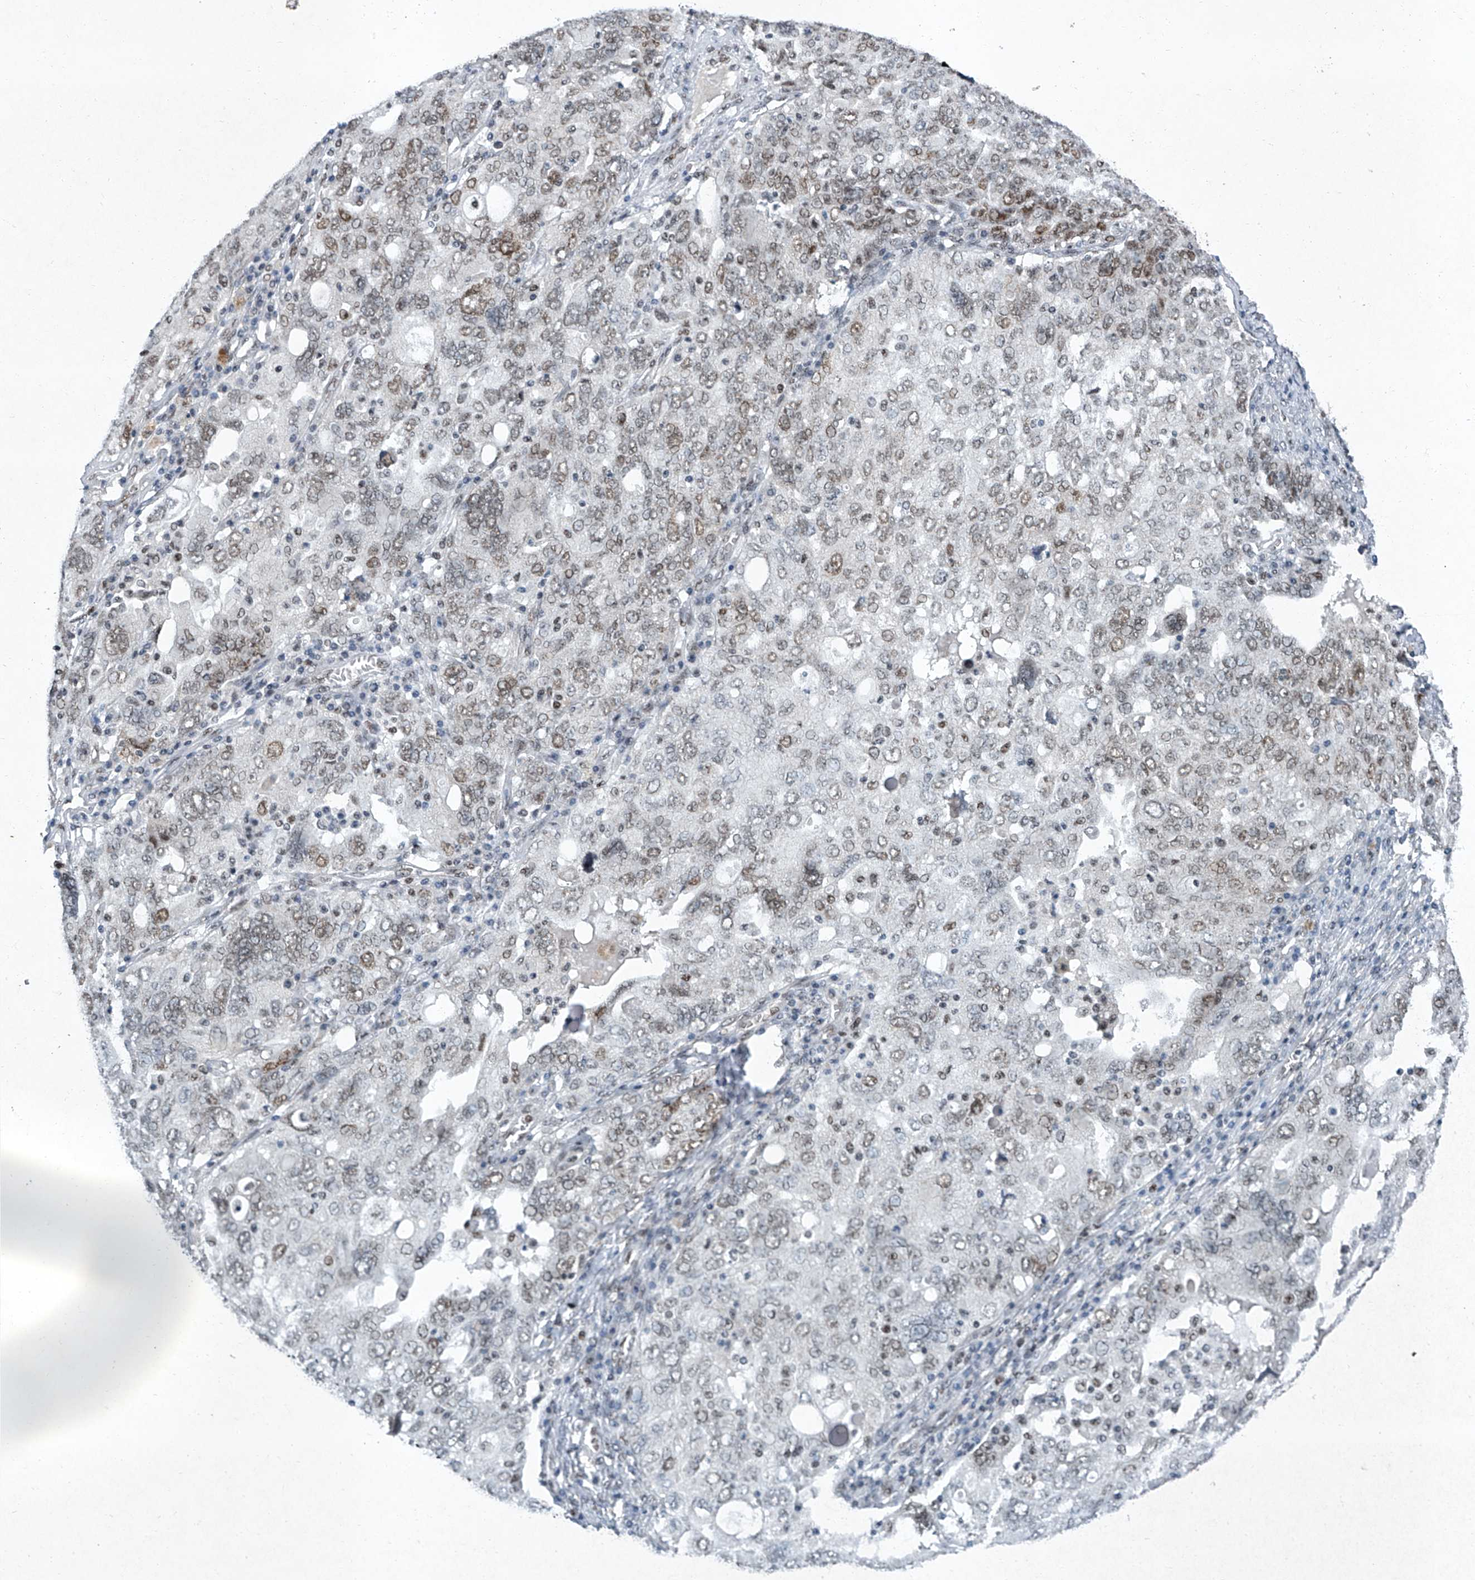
{"staining": {"intensity": "moderate", "quantity": "<25%", "location": "nuclear"}, "tissue": "ovarian cancer", "cell_type": "Tumor cells", "image_type": "cancer", "snomed": [{"axis": "morphology", "description": "Carcinoma, endometroid"}, {"axis": "topography", "description": "Ovary"}], "caption": "Human ovarian cancer (endometroid carcinoma) stained for a protein (brown) displays moderate nuclear positive positivity in about <25% of tumor cells.", "gene": "TFDP1", "patient": {"sex": "female", "age": 62}}